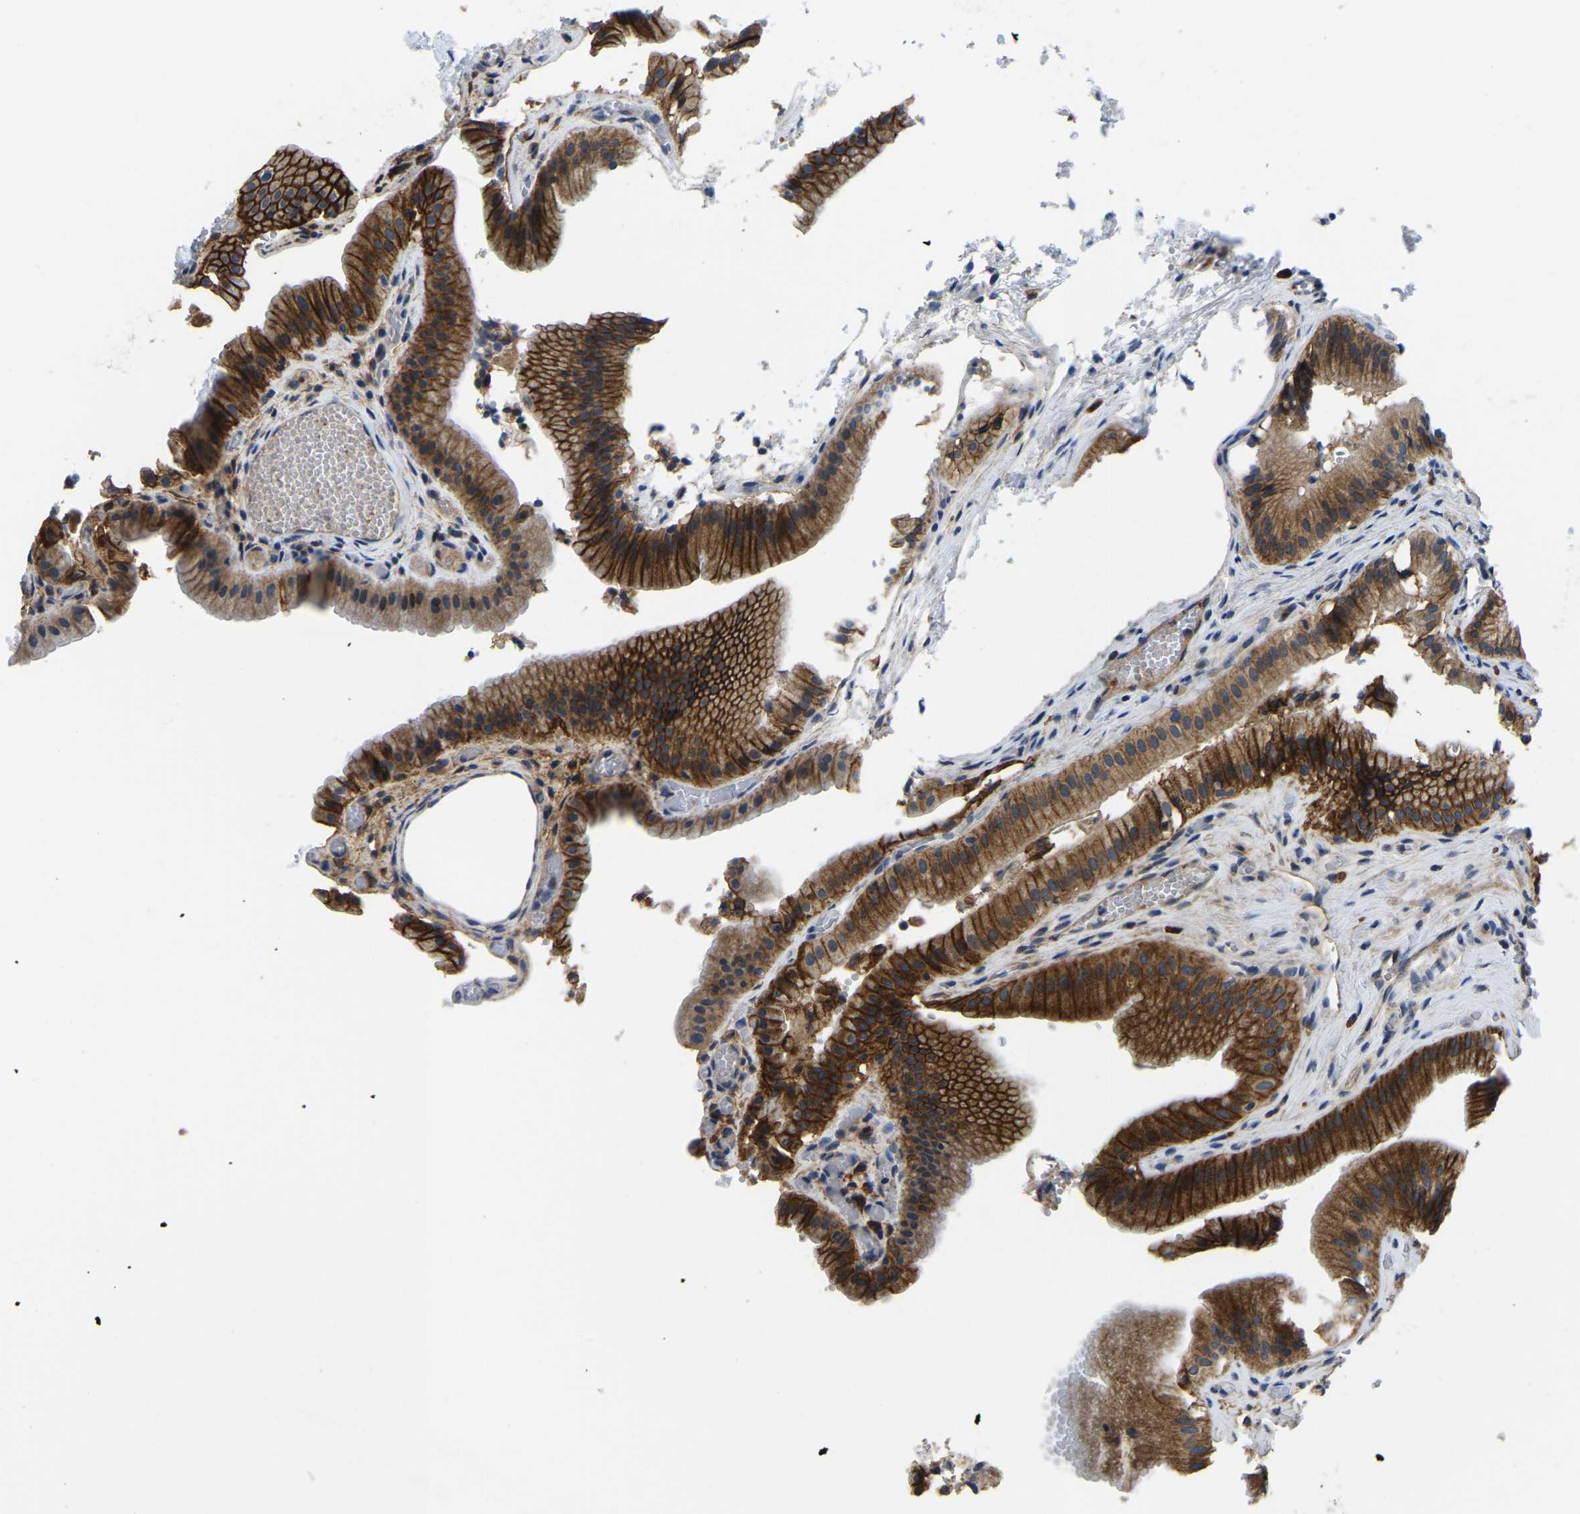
{"staining": {"intensity": "strong", "quantity": ">75%", "location": "cytoplasmic/membranous"}, "tissue": "gallbladder", "cell_type": "Glandular cells", "image_type": "normal", "snomed": [{"axis": "morphology", "description": "Normal tissue, NOS"}, {"axis": "topography", "description": "Gallbladder"}], "caption": "The histopathology image reveals staining of benign gallbladder, revealing strong cytoplasmic/membranous protein staining (brown color) within glandular cells.", "gene": "ITGA2", "patient": {"sex": "male", "age": 49}}